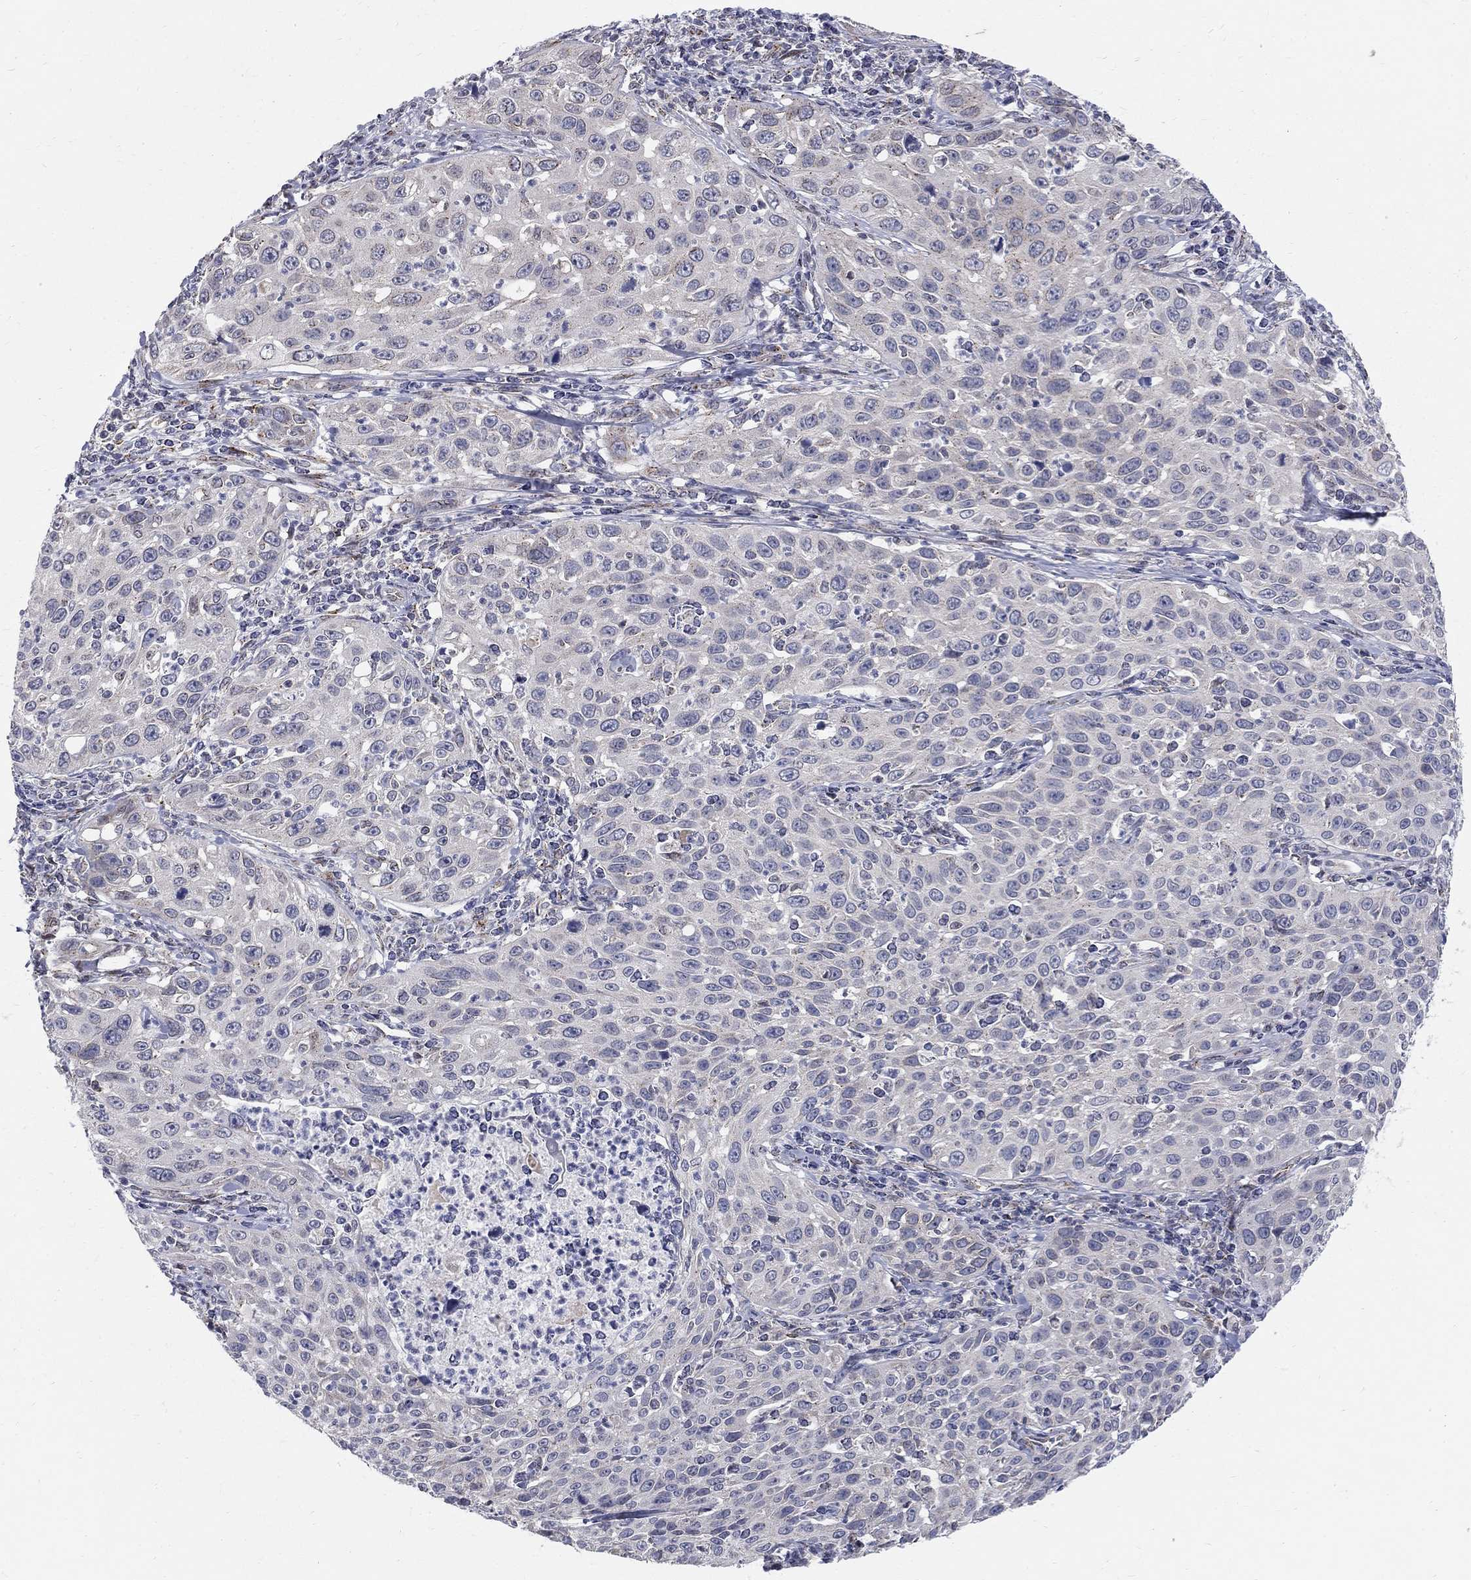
{"staining": {"intensity": "negative", "quantity": "none", "location": "none"}, "tissue": "cervical cancer", "cell_type": "Tumor cells", "image_type": "cancer", "snomed": [{"axis": "morphology", "description": "Squamous cell carcinoma, NOS"}, {"axis": "topography", "description": "Cervix"}], "caption": "Tumor cells are negative for protein expression in human cervical cancer.", "gene": "PANK3", "patient": {"sex": "female", "age": 26}}